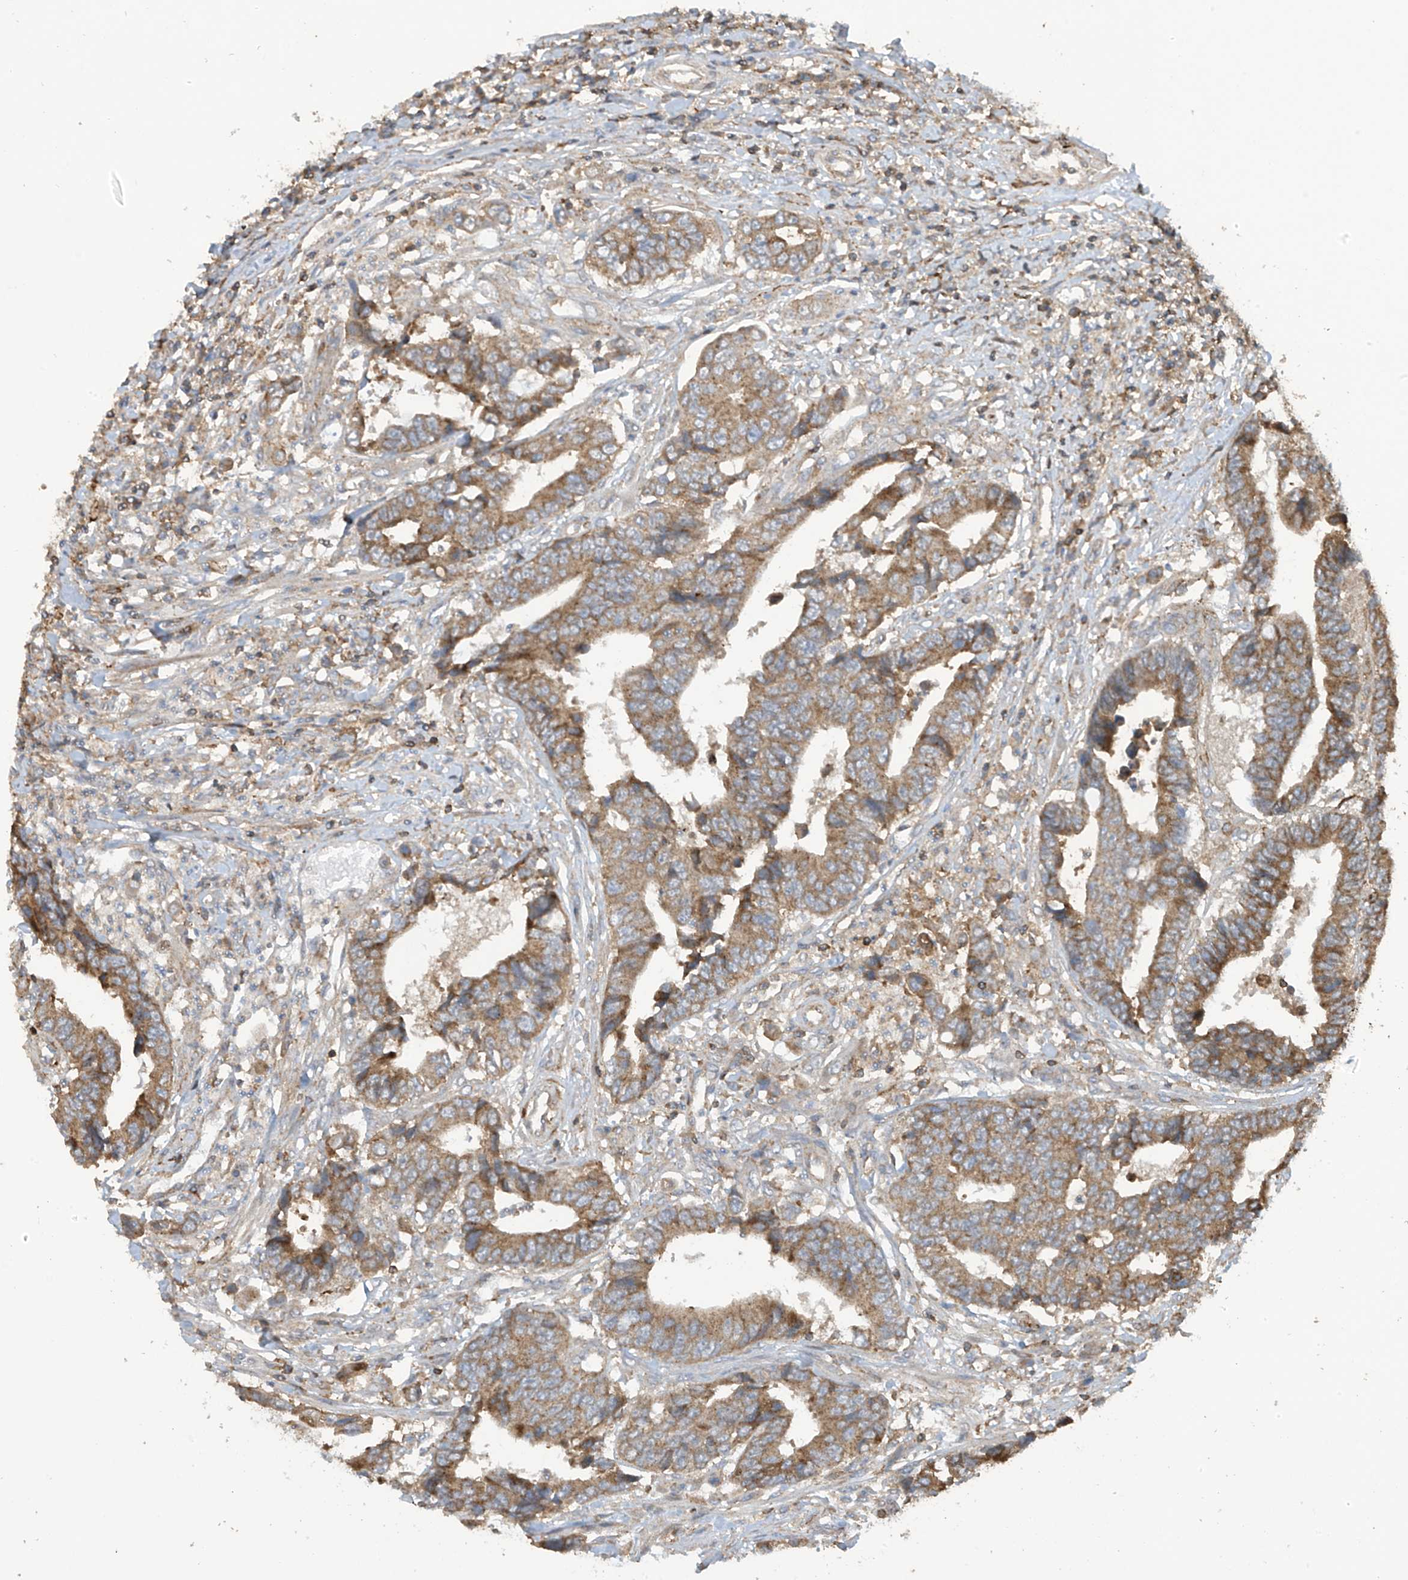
{"staining": {"intensity": "moderate", "quantity": ">75%", "location": "cytoplasmic/membranous"}, "tissue": "colorectal cancer", "cell_type": "Tumor cells", "image_type": "cancer", "snomed": [{"axis": "morphology", "description": "Adenocarcinoma, NOS"}, {"axis": "topography", "description": "Rectum"}], "caption": "Adenocarcinoma (colorectal) stained with DAB (3,3'-diaminobenzidine) IHC demonstrates medium levels of moderate cytoplasmic/membranous staining in about >75% of tumor cells. The protein of interest is stained brown, and the nuclei are stained in blue (DAB IHC with brightfield microscopy, high magnification).", "gene": "COX10", "patient": {"sex": "male", "age": 84}}